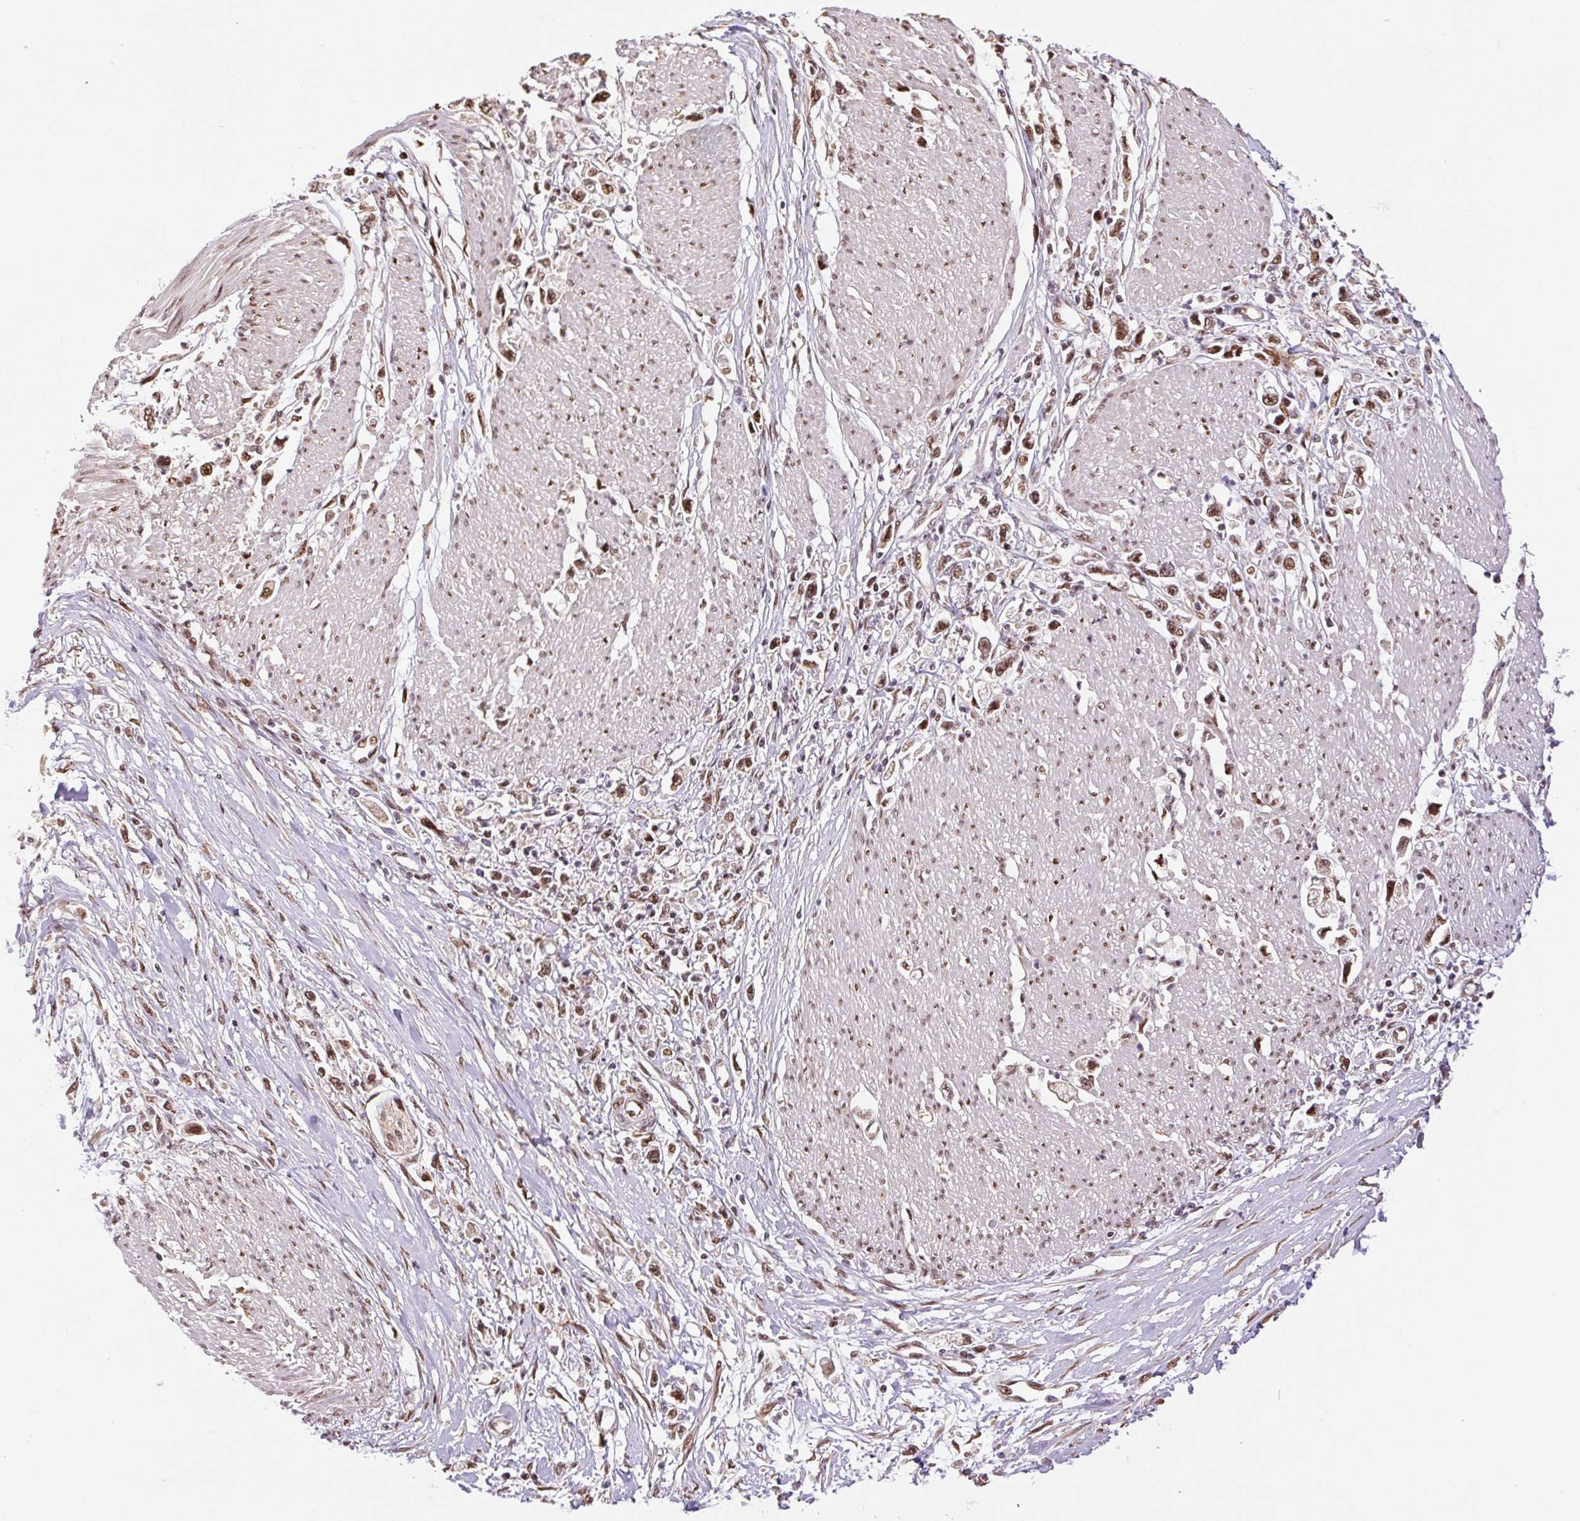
{"staining": {"intensity": "moderate", "quantity": ">75%", "location": "nuclear"}, "tissue": "stomach cancer", "cell_type": "Tumor cells", "image_type": "cancer", "snomed": [{"axis": "morphology", "description": "Adenocarcinoma, NOS"}, {"axis": "topography", "description": "Stomach"}], "caption": "Protein staining by immunohistochemistry displays moderate nuclear positivity in approximately >75% of tumor cells in stomach cancer (adenocarcinoma).", "gene": "INTS8", "patient": {"sex": "female", "age": 59}}